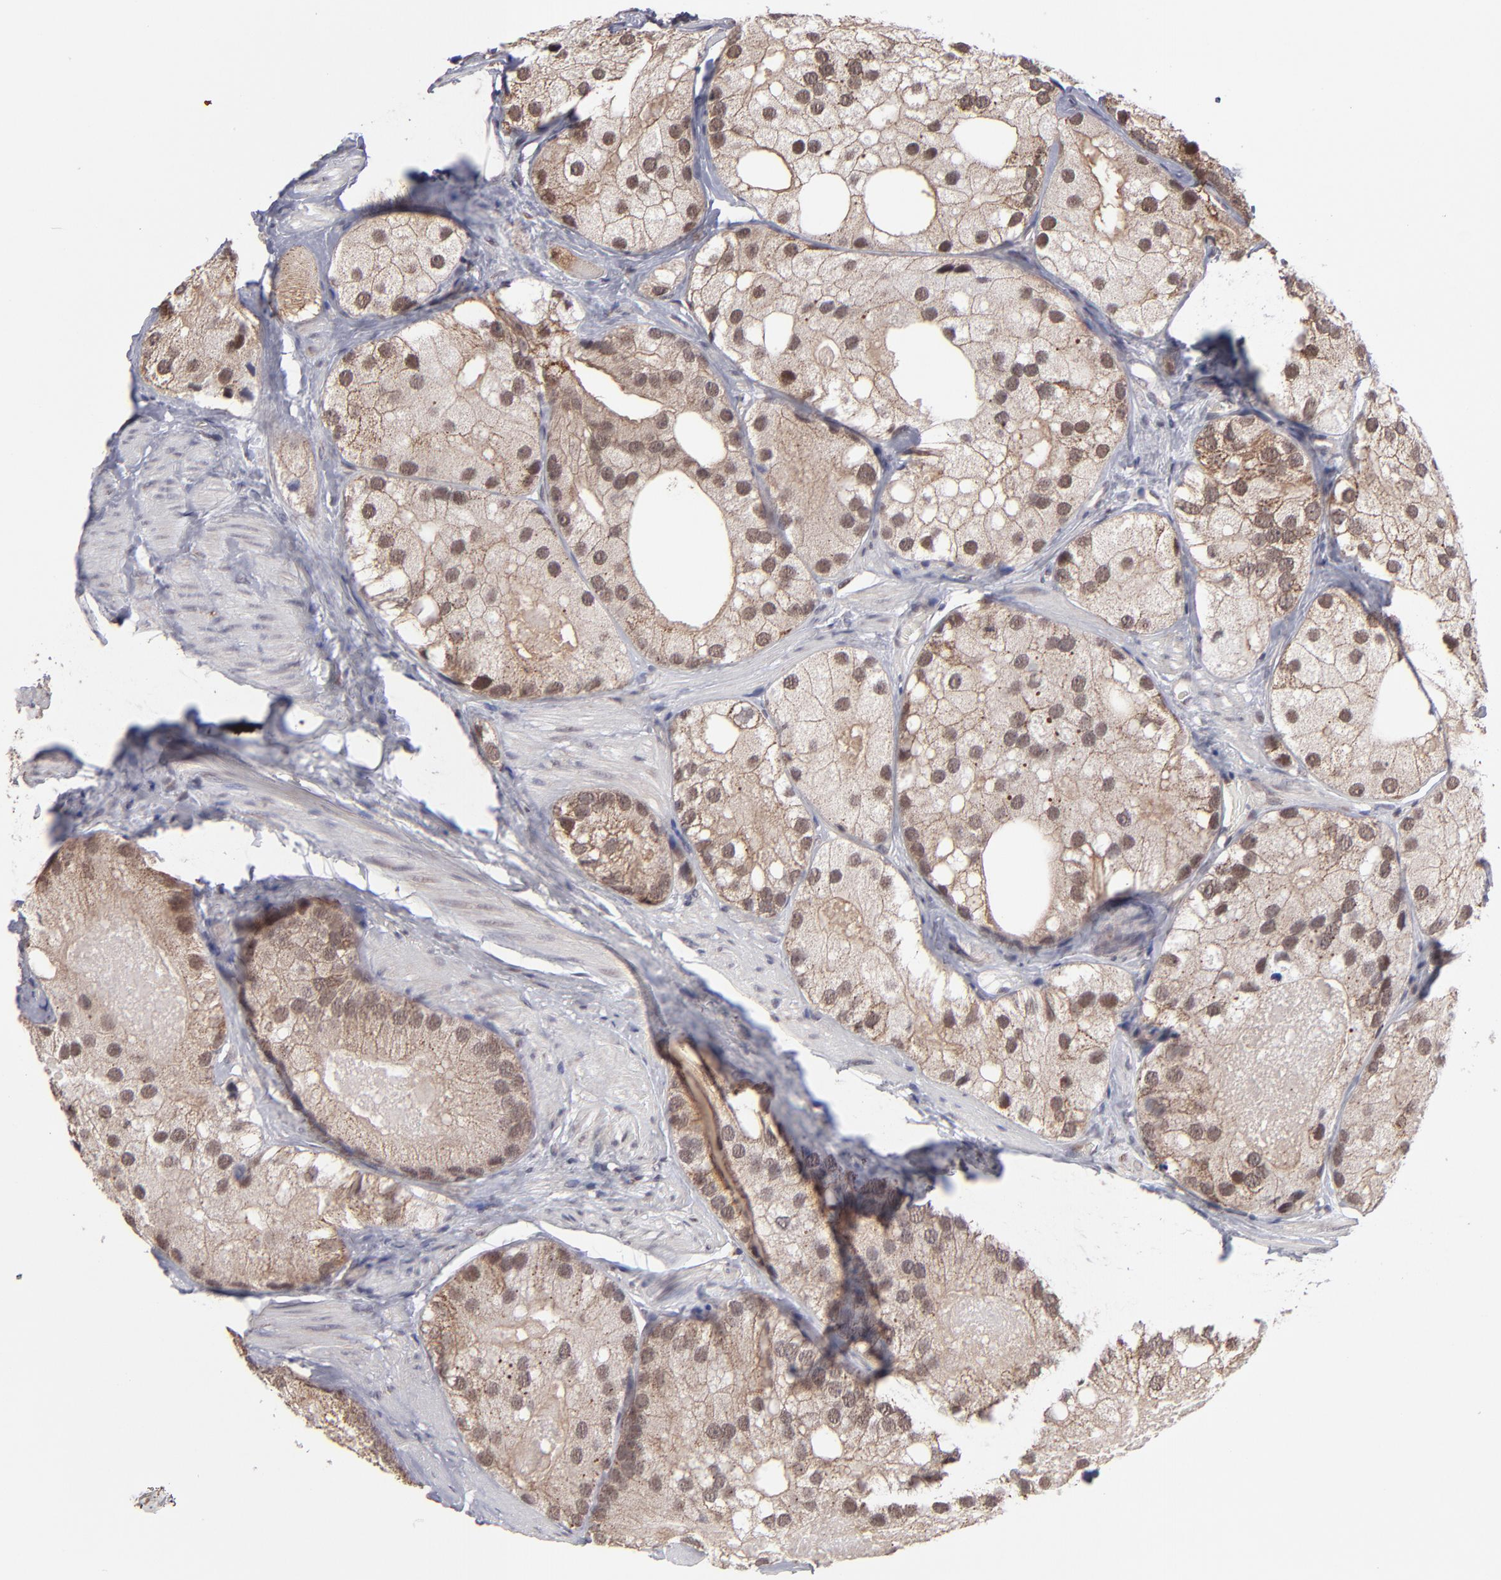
{"staining": {"intensity": "moderate", "quantity": ">75%", "location": "cytoplasmic/membranous,nuclear"}, "tissue": "prostate cancer", "cell_type": "Tumor cells", "image_type": "cancer", "snomed": [{"axis": "morphology", "description": "Adenocarcinoma, Low grade"}, {"axis": "topography", "description": "Prostate"}], "caption": "Immunohistochemical staining of human prostate cancer exhibits moderate cytoplasmic/membranous and nuclear protein positivity in about >75% of tumor cells.", "gene": "SLC15A1", "patient": {"sex": "male", "age": 69}}